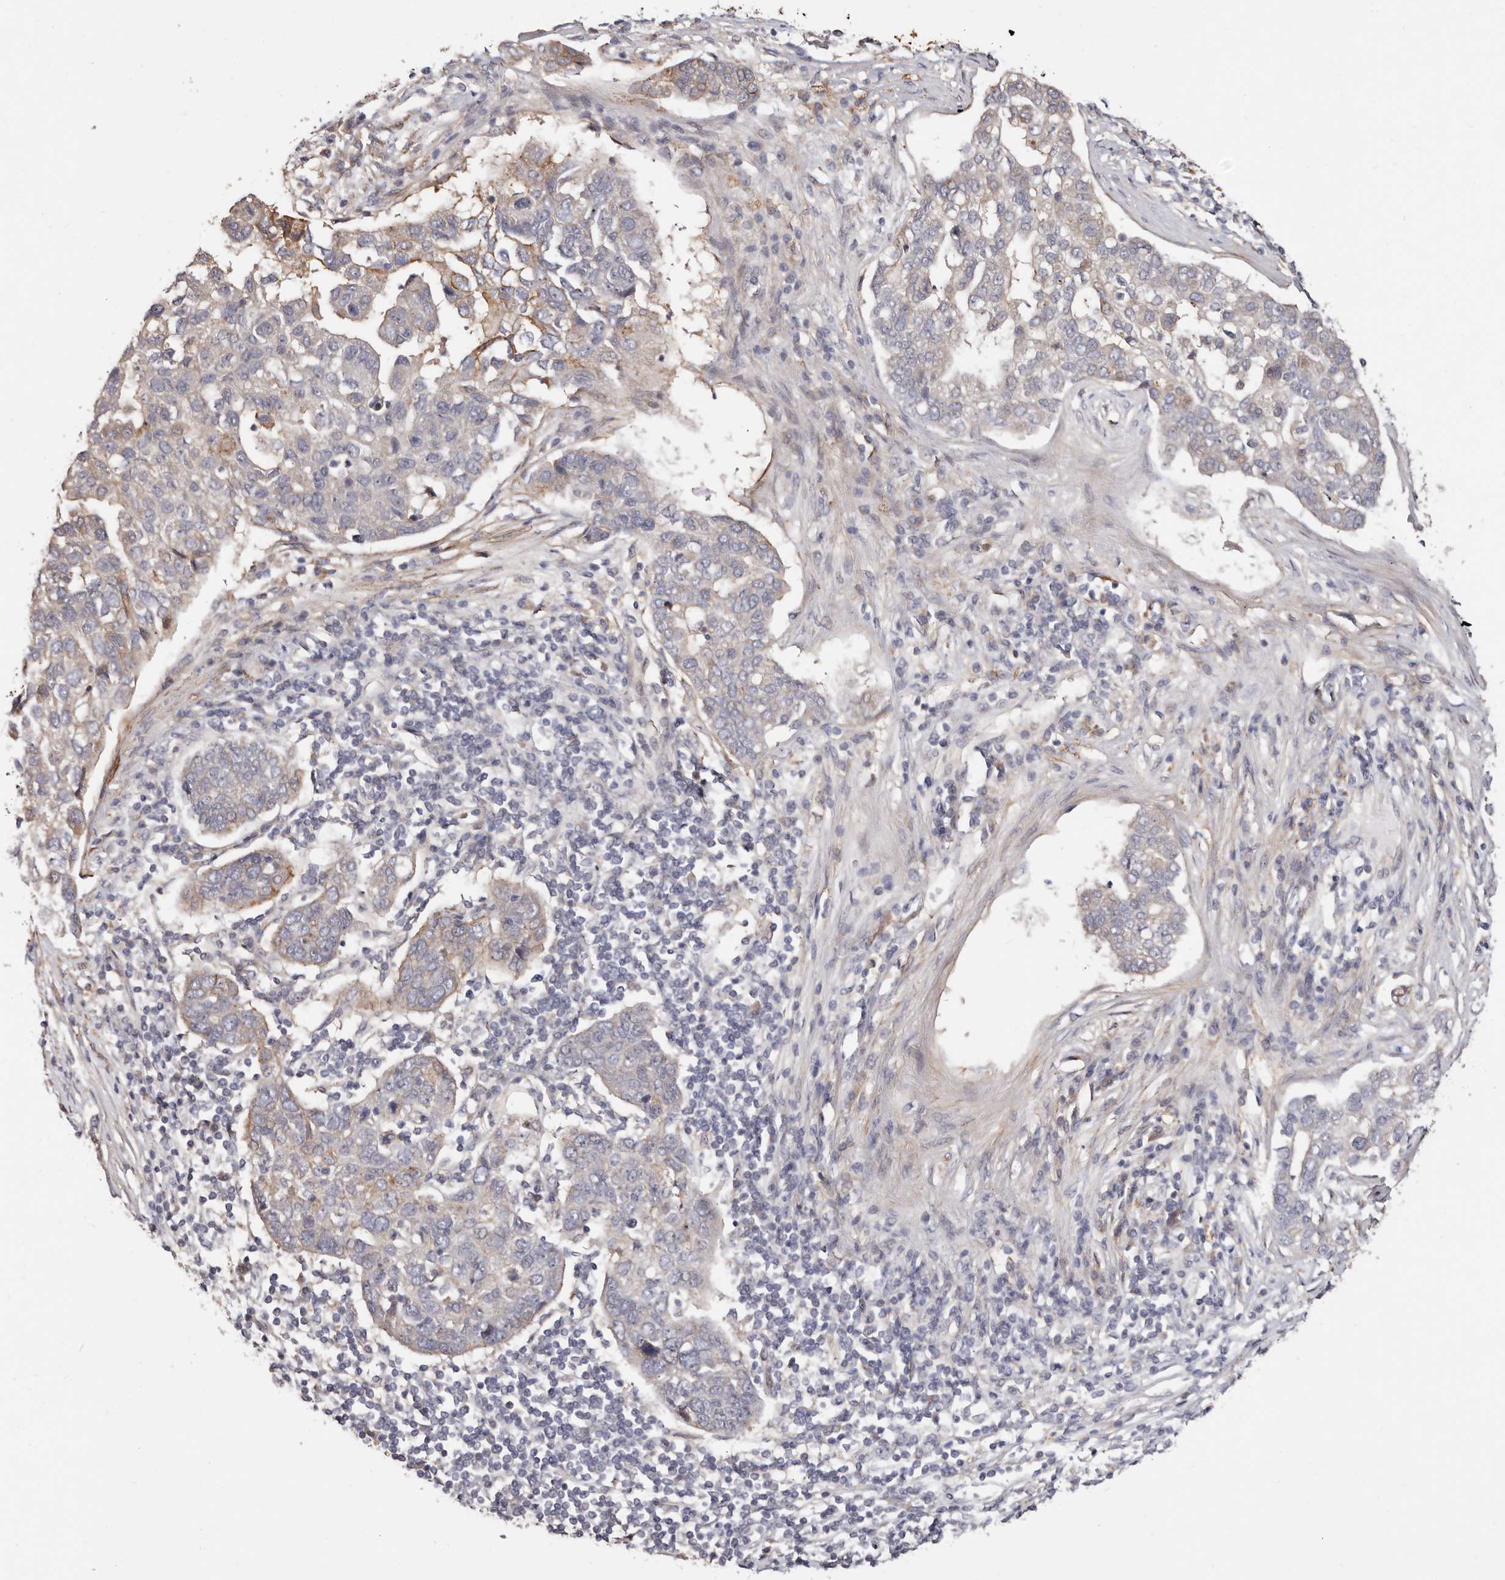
{"staining": {"intensity": "weak", "quantity": "<25%", "location": "cytoplasmic/membranous"}, "tissue": "pancreatic cancer", "cell_type": "Tumor cells", "image_type": "cancer", "snomed": [{"axis": "morphology", "description": "Adenocarcinoma, NOS"}, {"axis": "topography", "description": "Pancreas"}], "caption": "Immunohistochemistry histopathology image of neoplastic tissue: human pancreatic cancer (adenocarcinoma) stained with DAB displays no significant protein expression in tumor cells.", "gene": "TRIP13", "patient": {"sex": "female", "age": 61}}